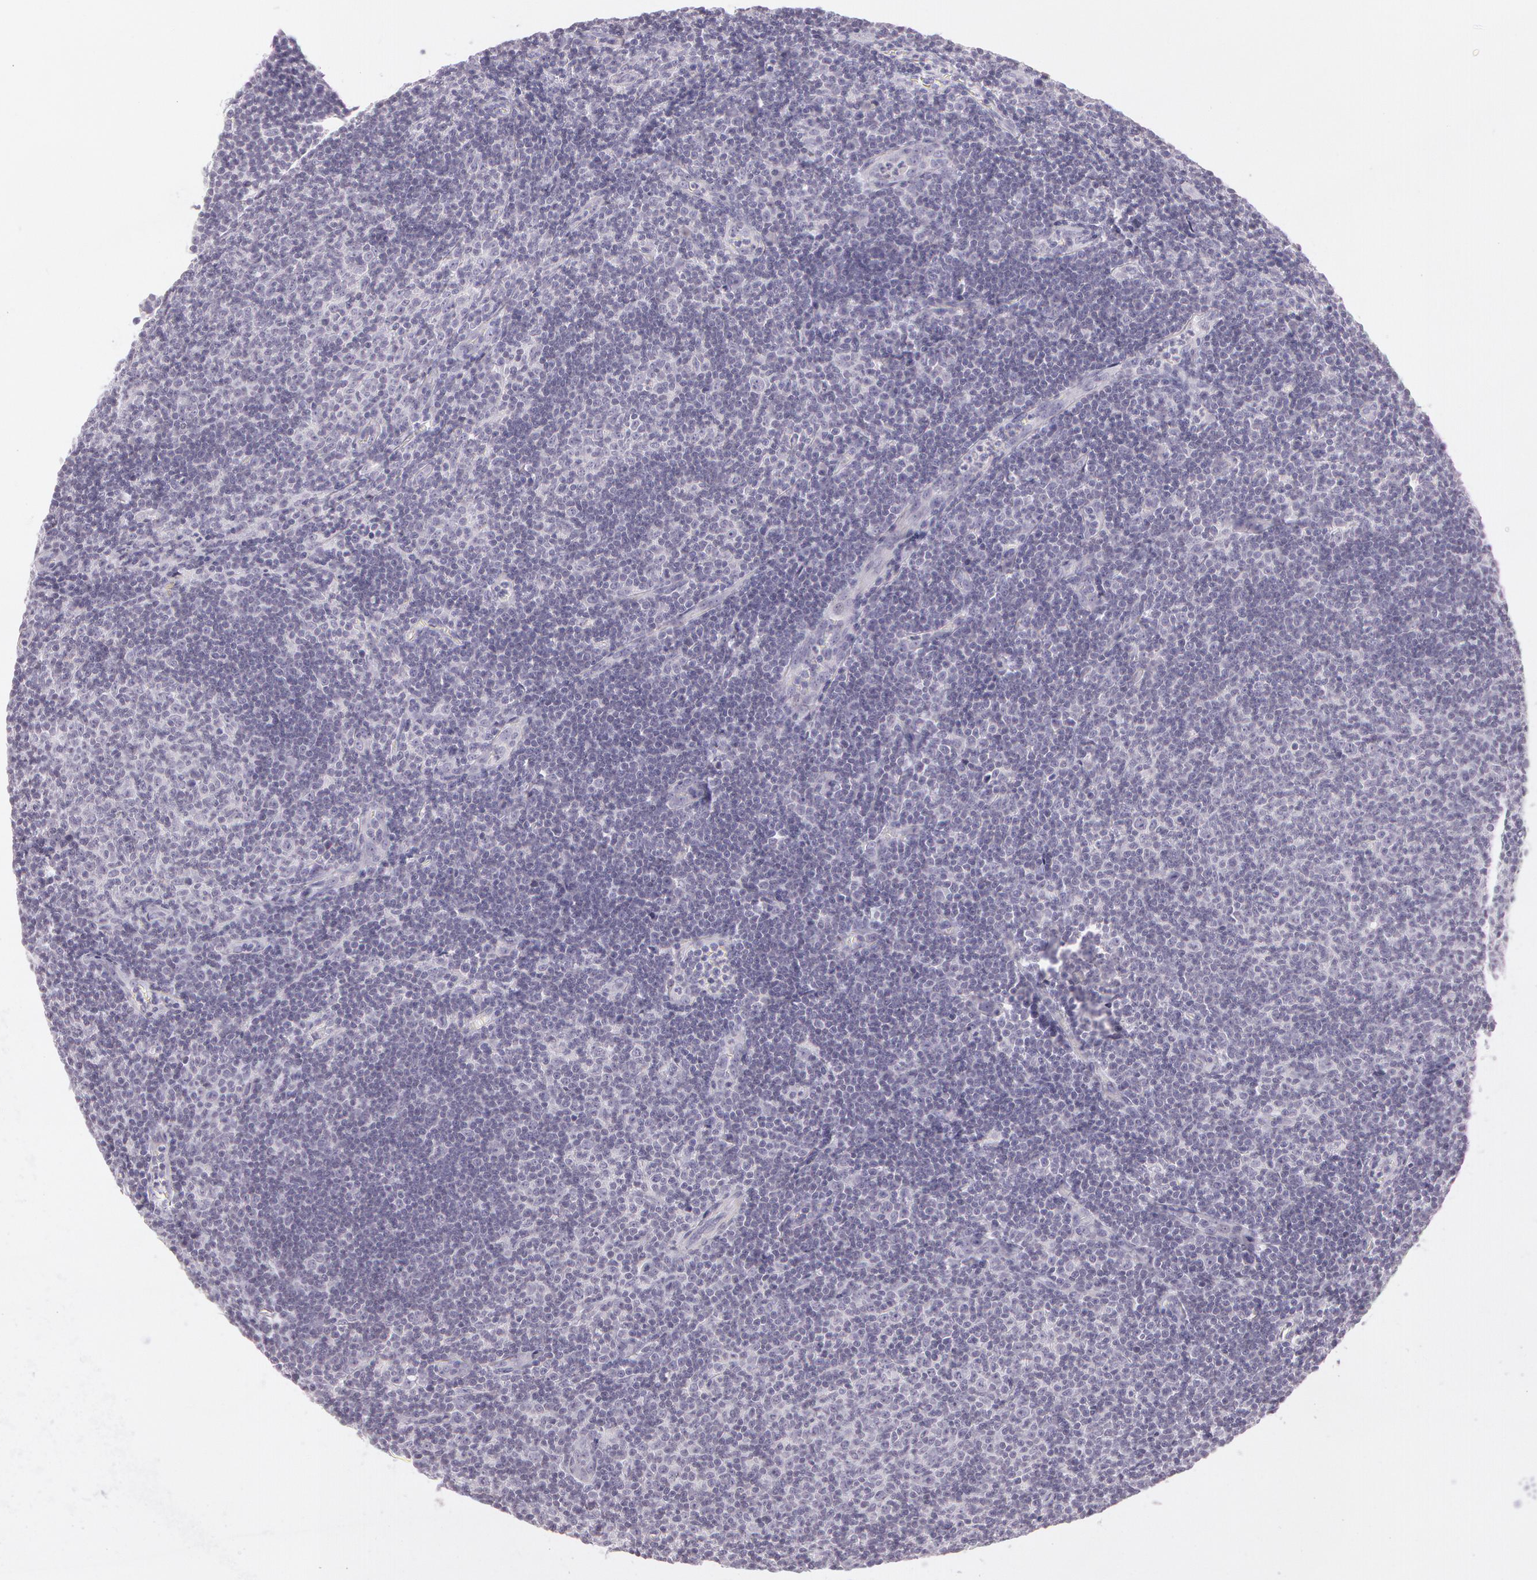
{"staining": {"intensity": "negative", "quantity": "none", "location": "none"}, "tissue": "lymphoma", "cell_type": "Tumor cells", "image_type": "cancer", "snomed": [{"axis": "morphology", "description": "Malignant lymphoma, non-Hodgkin's type, Low grade"}, {"axis": "topography", "description": "Lymph node"}], "caption": "This is an immunohistochemistry image of human malignant lymphoma, non-Hodgkin's type (low-grade). There is no staining in tumor cells.", "gene": "OTC", "patient": {"sex": "male", "age": 49}}